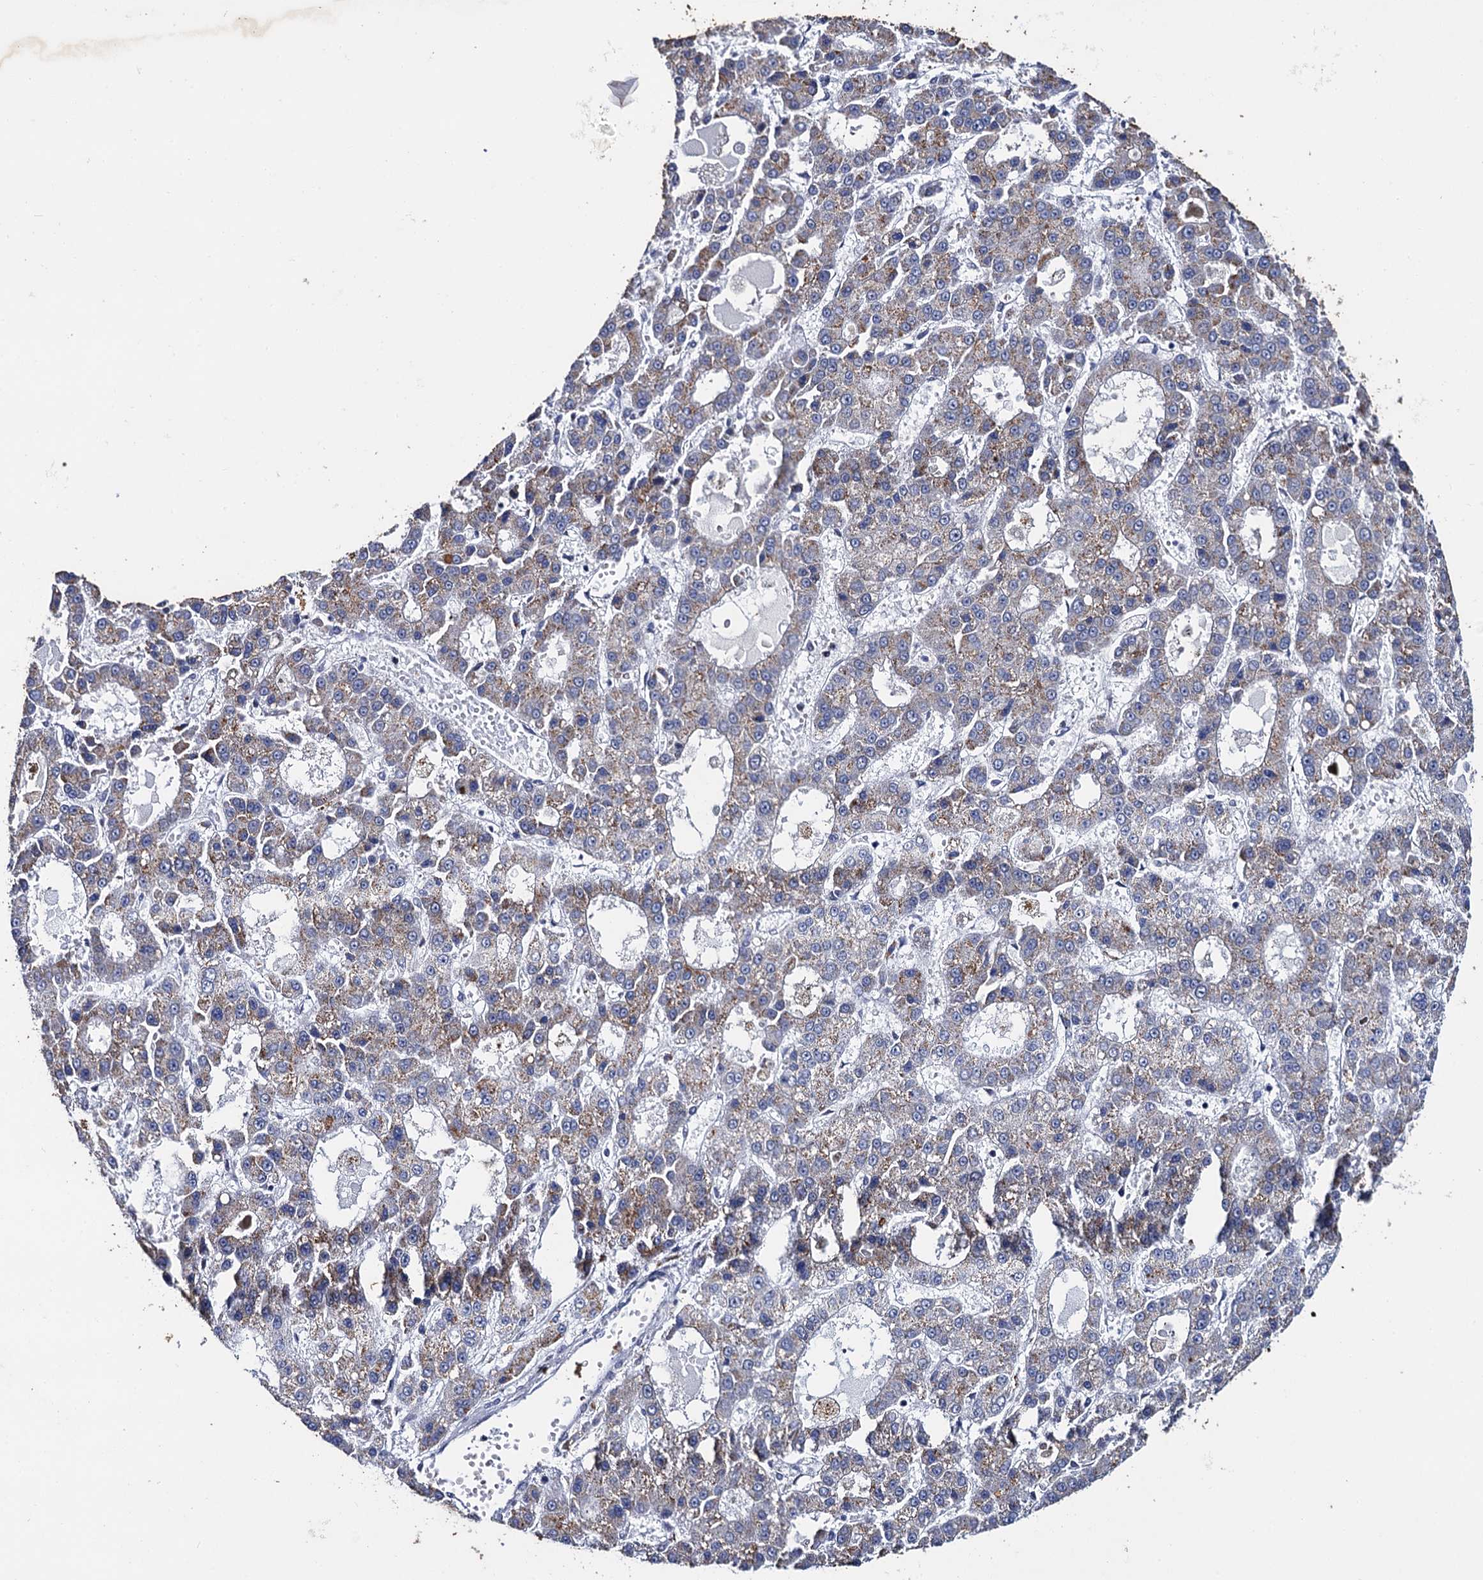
{"staining": {"intensity": "weak", "quantity": ">75%", "location": "cytoplasmic/membranous"}, "tissue": "liver cancer", "cell_type": "Tumor cells", "image_type": "cancer", "snomed": [{"axis": "morphology", "description": "Carcinoma, Hepatocellular, NOS"}, {"axis": "topography", "description": "Liver"}], "caption": "Immunohistochemical staining of liver cancer exhibits low levels of weak cytoplasmic/membranous expression in approximately >75% of tumor cells. The staining was performed using DAB (3,3'-diaminobenzidine), with brown indicating positive protein expression. Nuclei are stained blue with hematoxylin.", "gene": "THAP2", "patient": {"sex": "male", "age": 70}}